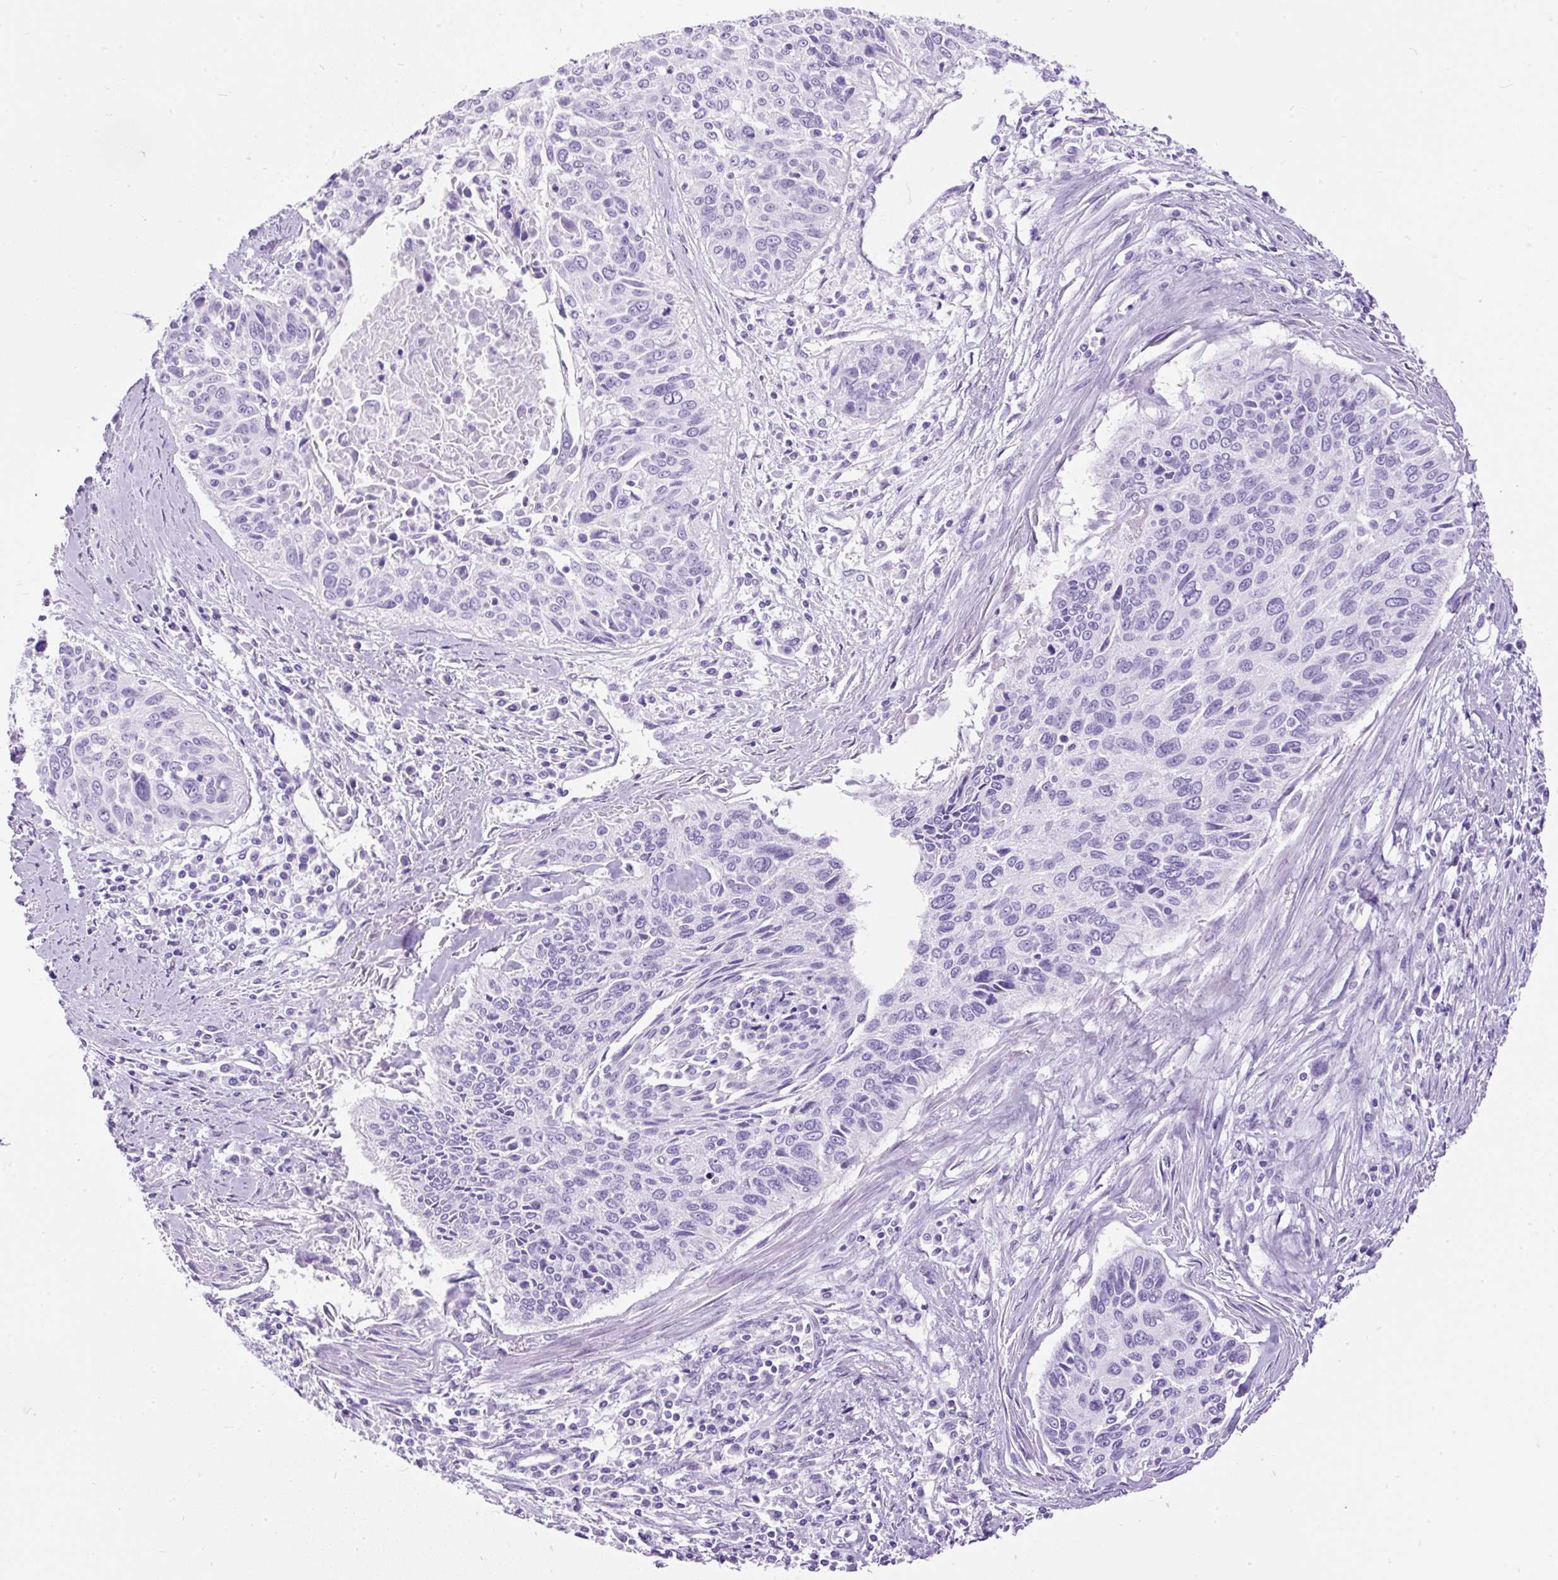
{"staining": {"intensity": "negative", "quantity": "none", "location": "none"}, "tissue": "cervical cancer", "cell_type": "Tumor cells", "image_type": "cancer", "snomed": [{"axis": "morphology", "description": "Squamous cell carcinoma, NOS"}, {"axis": "topography", "description": "Cervix"}], "caption": "This is a image of immunohistochemistry staining of cervical cancer (squamous cell carcinoma), which shows no staining in tumor cells.", "gene": "CEL", "patient": {"sex": "female", "age": 55}}